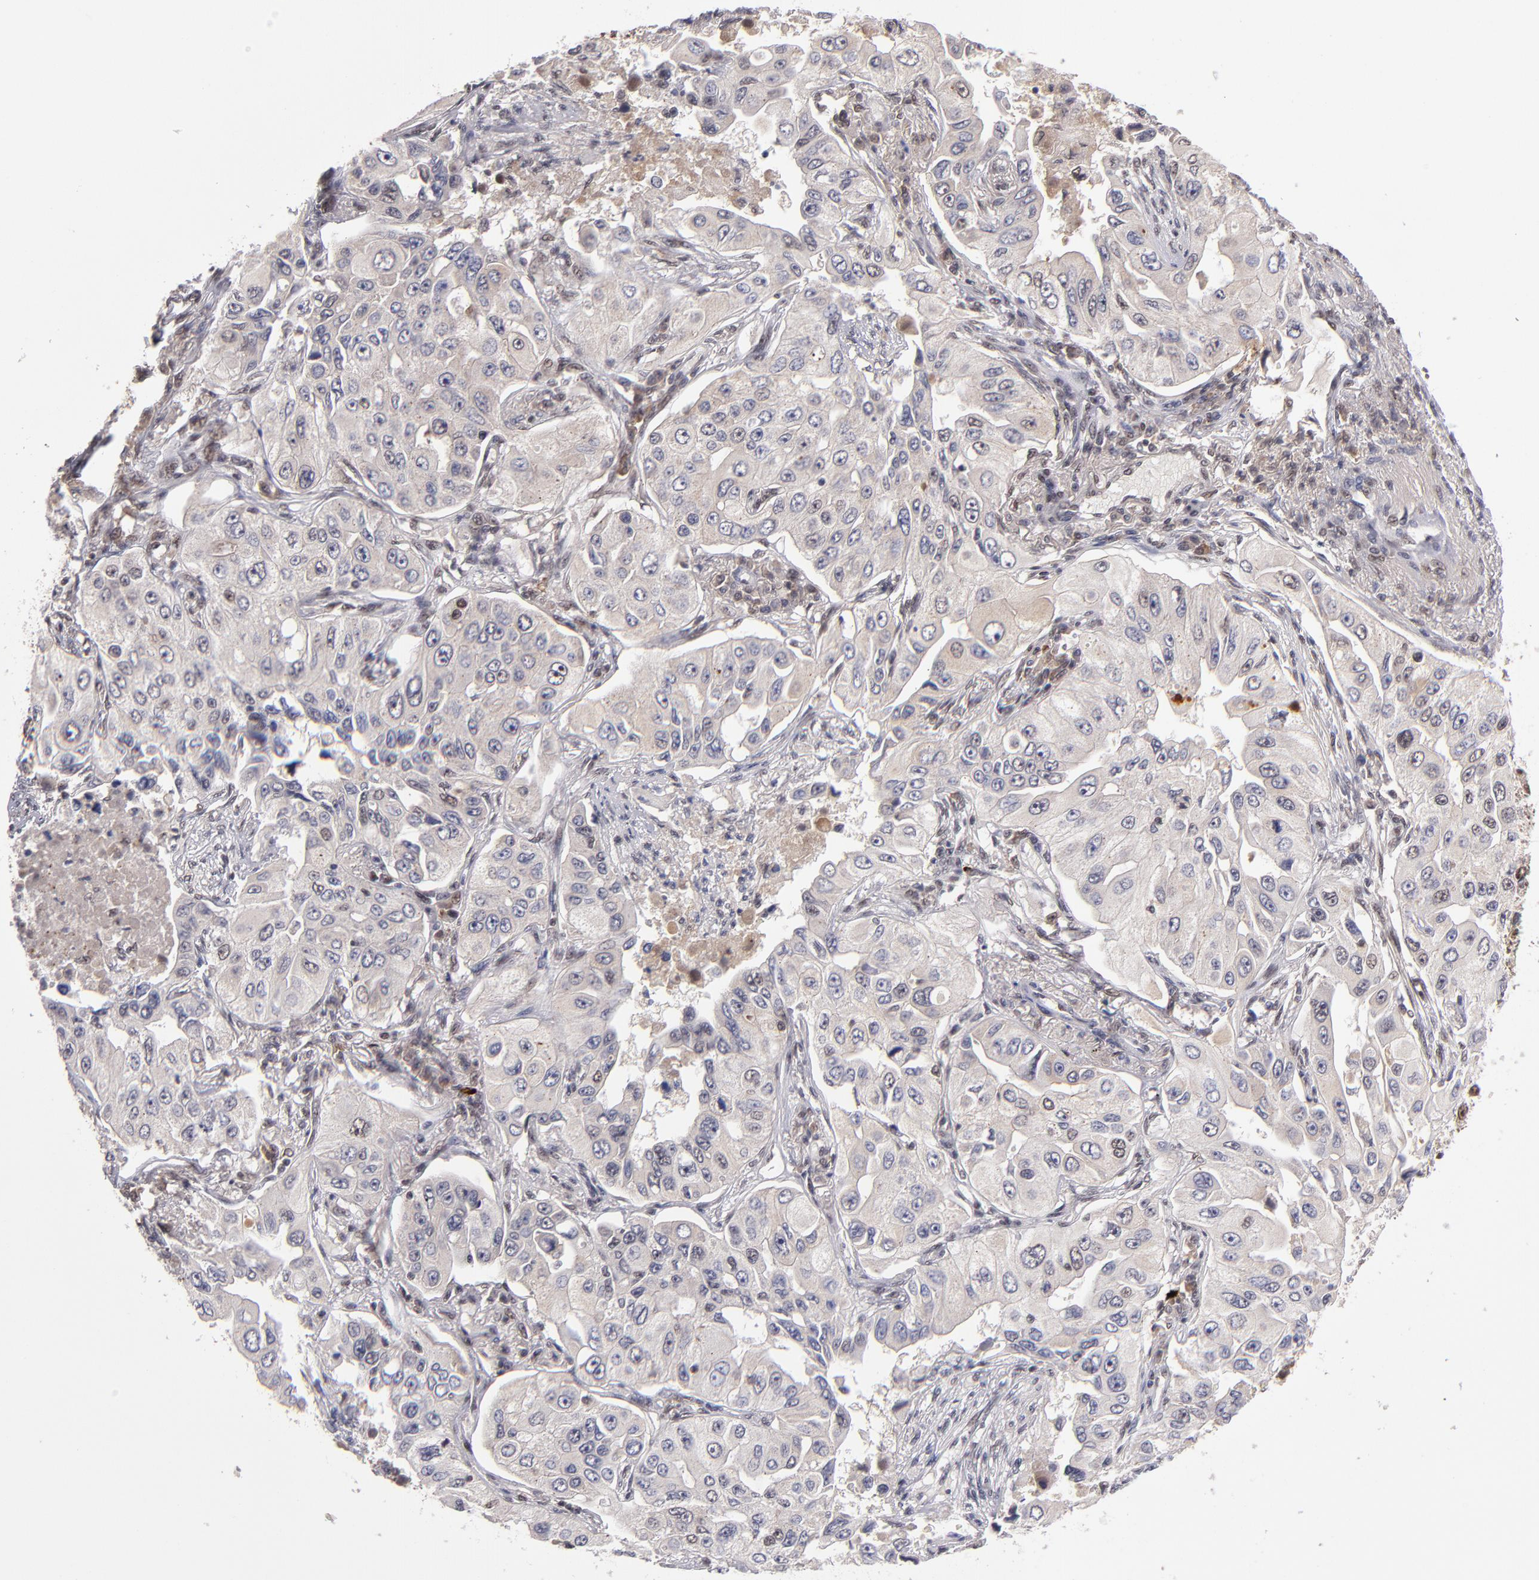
{"staining": {"intensity": "weak", "quantity": ">75%", "location": "cytoplasmic/membranous"}, "tissue": "lung cancer", "cell_type": "Tumor cells", "image_type": "cancer", "snomed": [{"axis": "morphology", "description": "Adenocarcinoma, NOS"}, {"axis": "topography", "description": "Lung"}], "caption": "Approximately >75% of tumor cells in lung adenocarcinoma display weak cytoplasmic/membranous protein staining as visualized by brown immunohistochemical staining.", "gene": "EP300", "patient": {"sex": "male", "age": 84}}